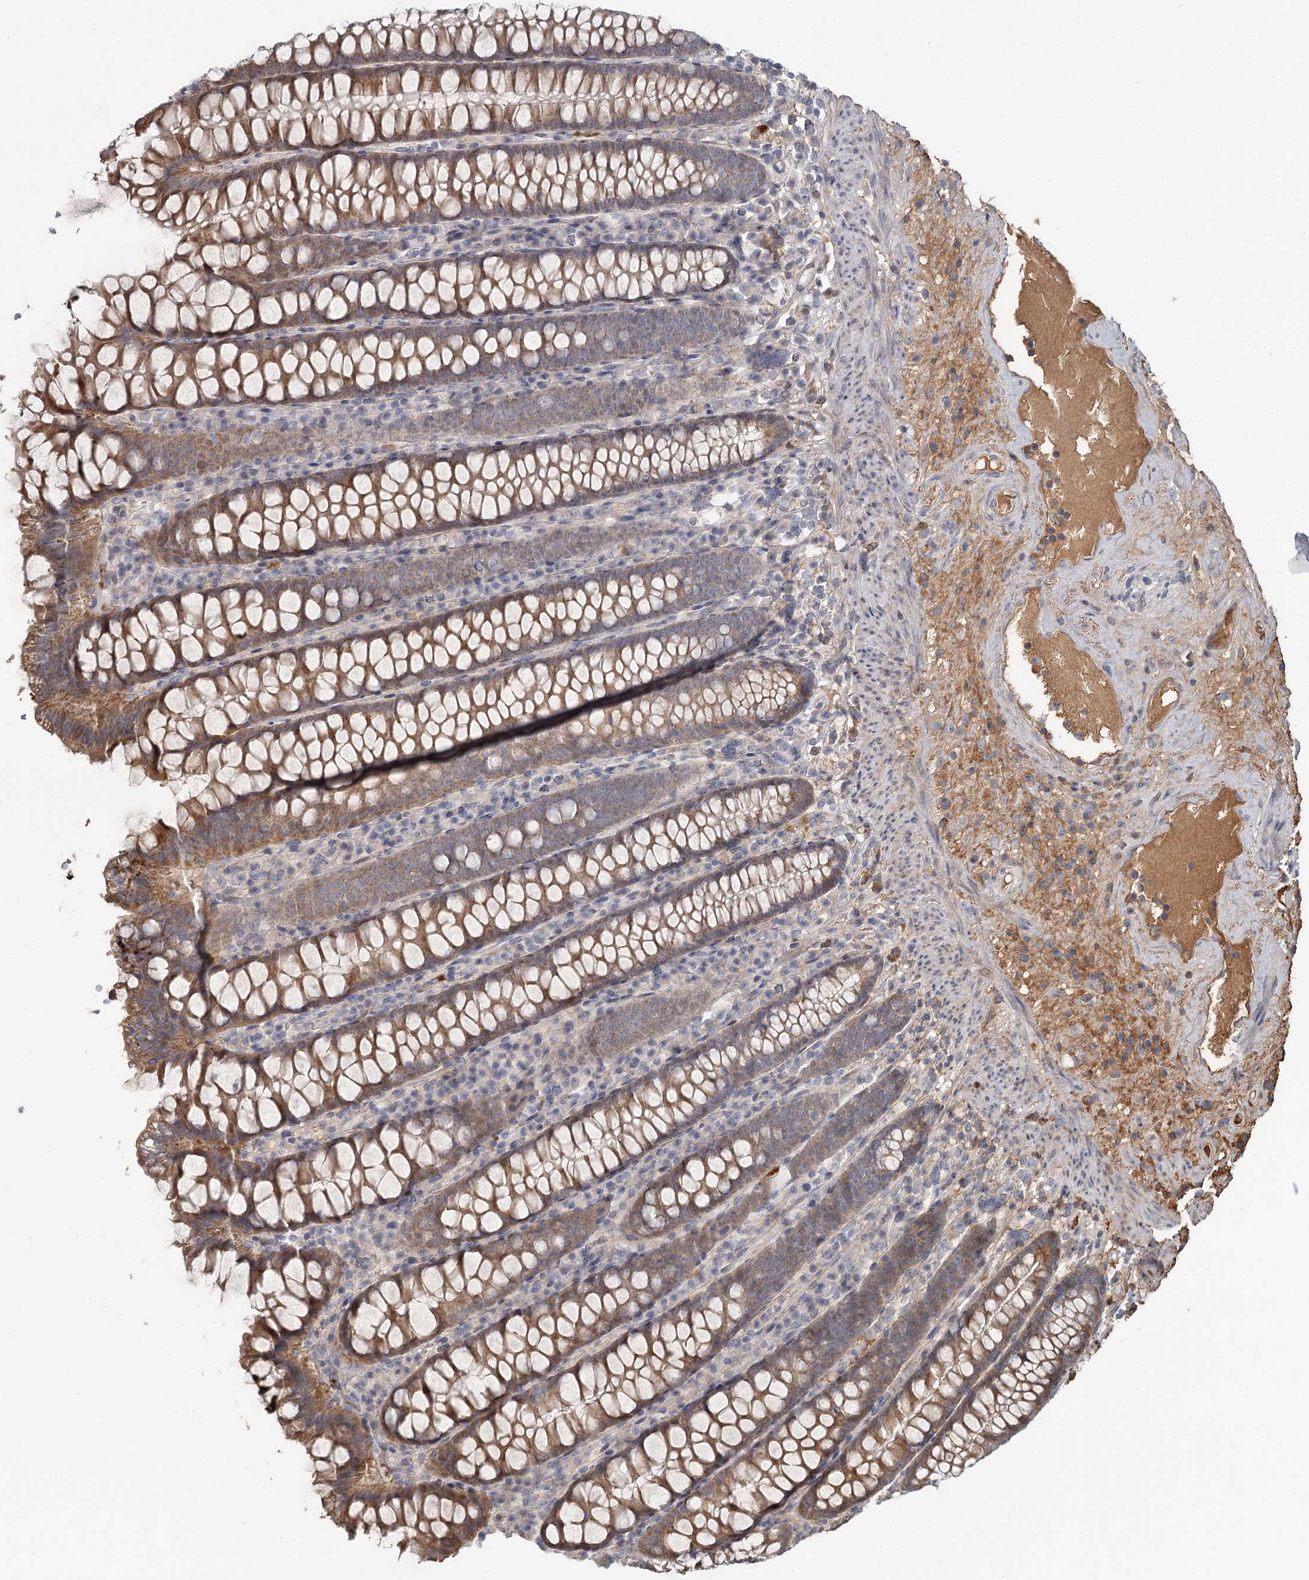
{"staining": {"intensity": "moderate", "quantity": ">75%", "location": "cytoplasmic/membranous"}, "tissue": "colon", "cell_type": "Endothelial cells", "image_type": "normal", "snomed": [{"axis": "morphology", "description": "Normal tissue, NOS"}, {"axis": "topography", "description": "Colon"}], "caption": "Immunohistochemical staining of normal human colon displays moderate cytoplasmic/membranous protein staining in approximately >75% of endothelial cells.", "gene": "DHRS9", "patient": {"sex": "female", "age": 79}}